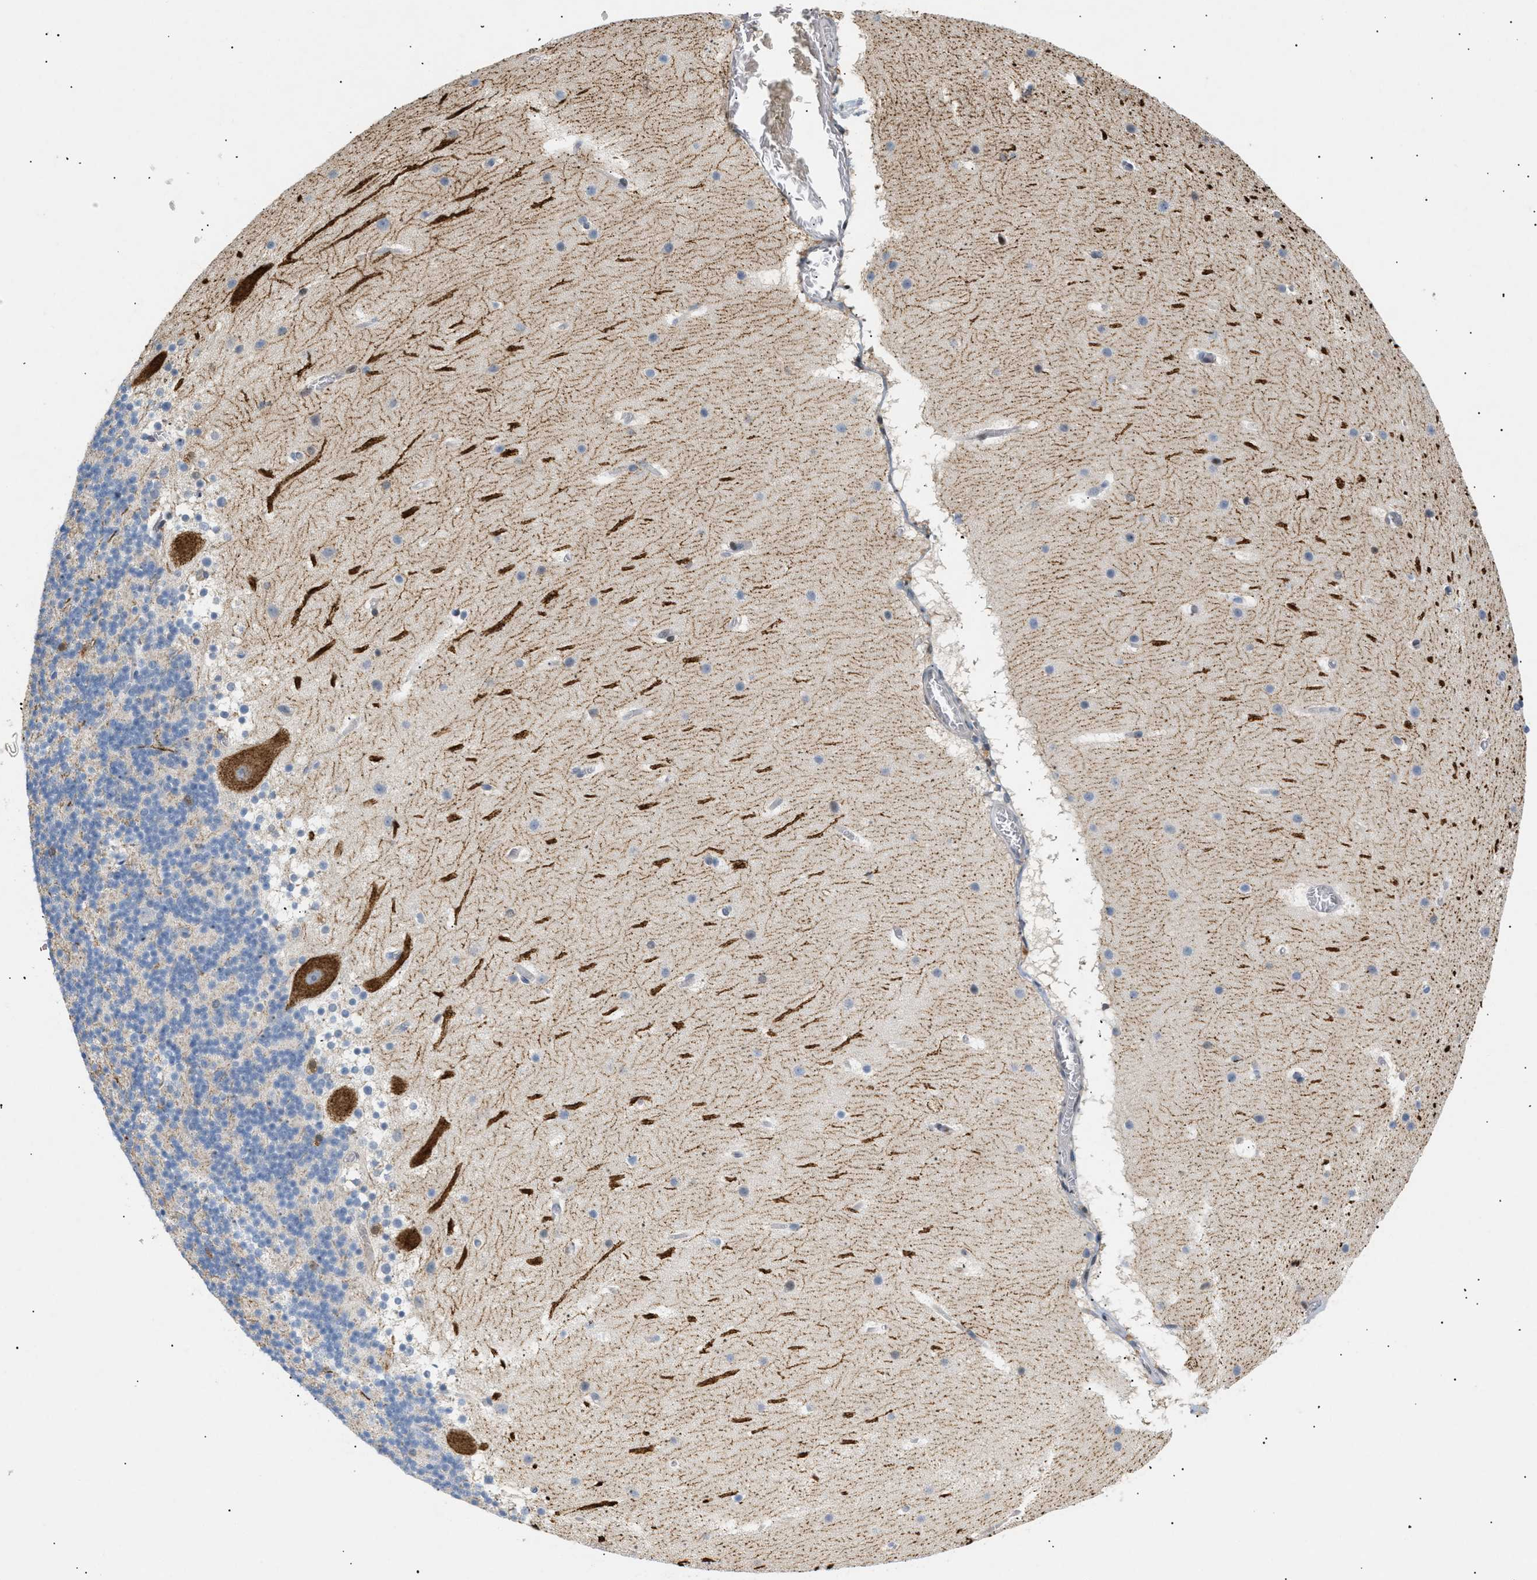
{"staining": {"intensity": "weak", "quantity": "<25%", "location": "cytoplasmic/membranous"}, "tissue": "cerebellum", "cell_type": "Cells in granular layer", "image_type": "normal", "snomed": [{"axis": "morphology", "description": "Normal tissue, NOS"}, {"axis": "topography", "description": "Cerebellum"}], "caption": "A high-resolution image shows immunohistochemistry (IHC) staining of unremarkable cerebellum, which reveals no significant expression in cells in granular layer. The staining was performed using DAB to visualize the protein expression in brown, while the nuclei were stained in blue with hematoxylin (Magnification: 20x).", "gene": "FARS2", "patient": {"sex": "male", "age": 45}}